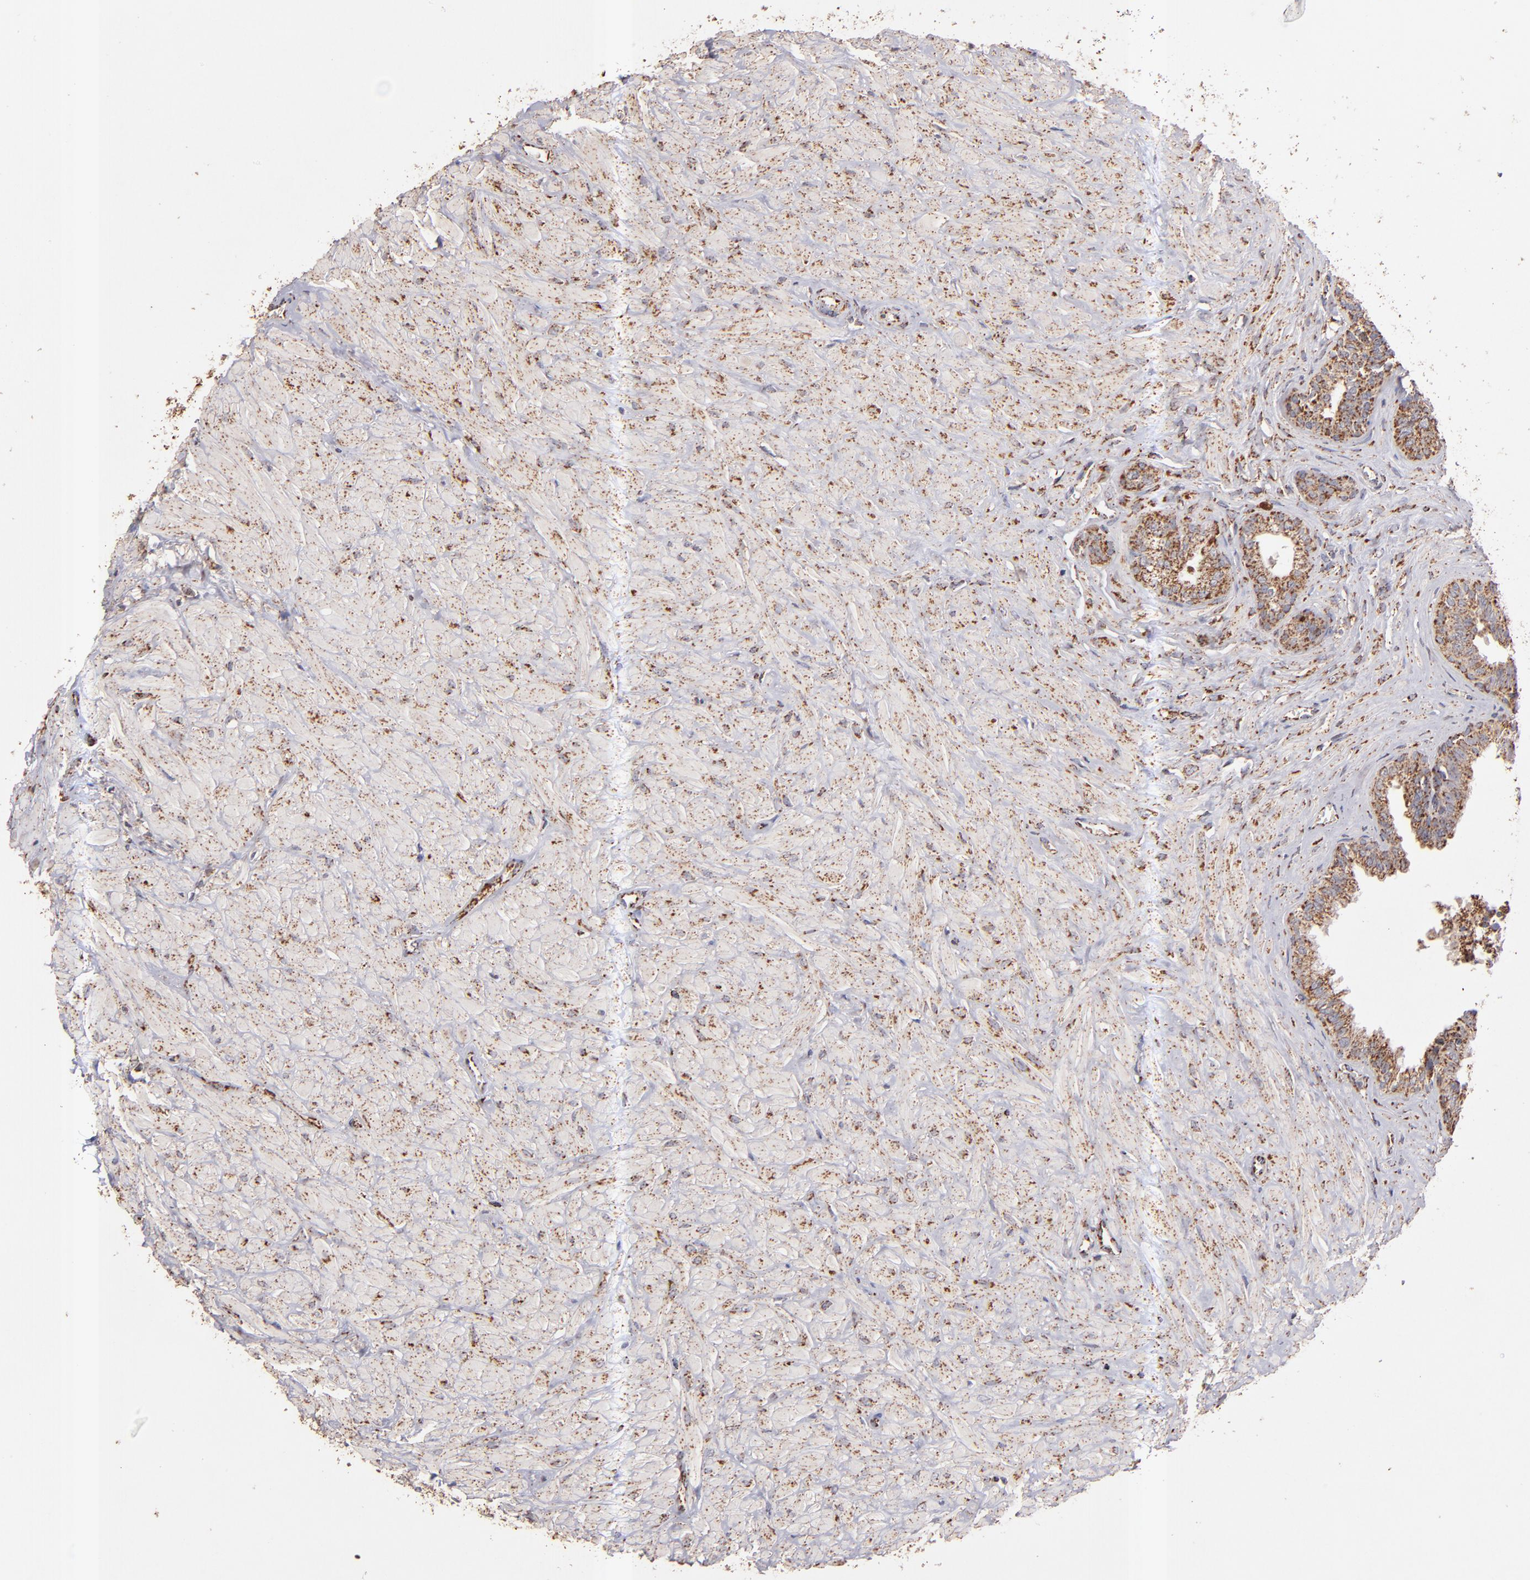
{"staining": {"intensity": "strong", "quantity": ">75%", "location": "cytoplasmic/membranous"}, "tissue": "seminal vesicle", "cell_type": "Glandular cells", "image_type": "normal", "snomed": [{"axis": "morphology", "description": "Normal tissue, NOS"}, {"axis": "topography", "description": "Seminal veicle"}], "caption": "The histopathology image shows immunohistochemical staining of benign seminal vesicle. There is strong cytoplasmic/membranous expression is seen in approximately >75% of glandular cells.", "gene": "DLST", "patient": {"sex": "male", "age": 26}}